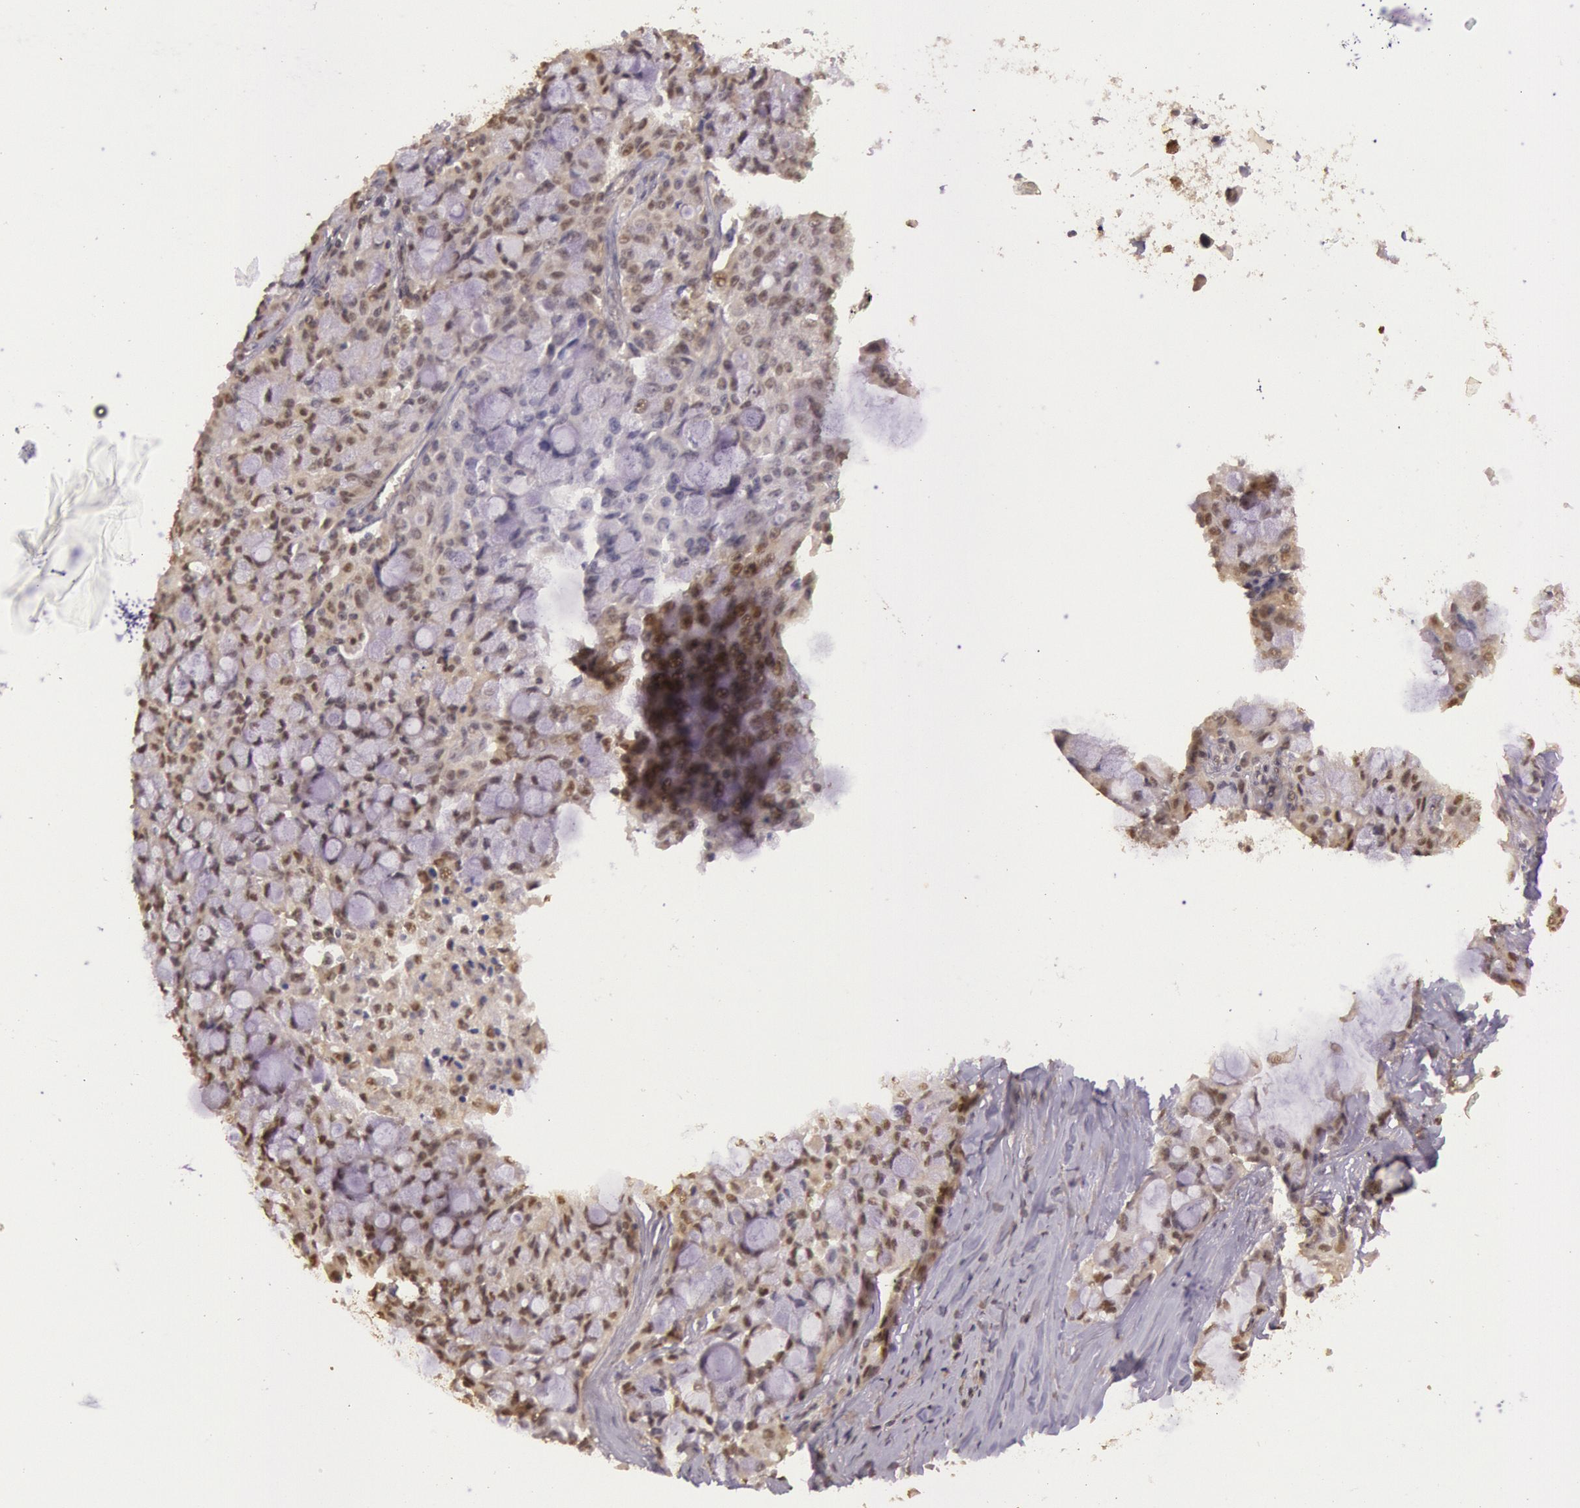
{"staining": {"intensity": "weak", "quantity": "<25%", "location": "cytoplasmic/membranous,nuclear"}, "tissue": "lung cancer", "cell_type": "Tumor cells", "image_type": "cancer", "snomed": [{"axis": "morphology", "description": "Adenocarcinoma, NOS"}, {"axis": "topography", "description": "Lung"}], "caption": "High magnification brightfield microscopy of lung cancer (adenocarcinoma) stained with DAB (brown) and counterstained with hematoxylin (blue): tumor cells show no significant expression.", "gene": "RTL10", "patient": {"sex": "female", "age": 44}}